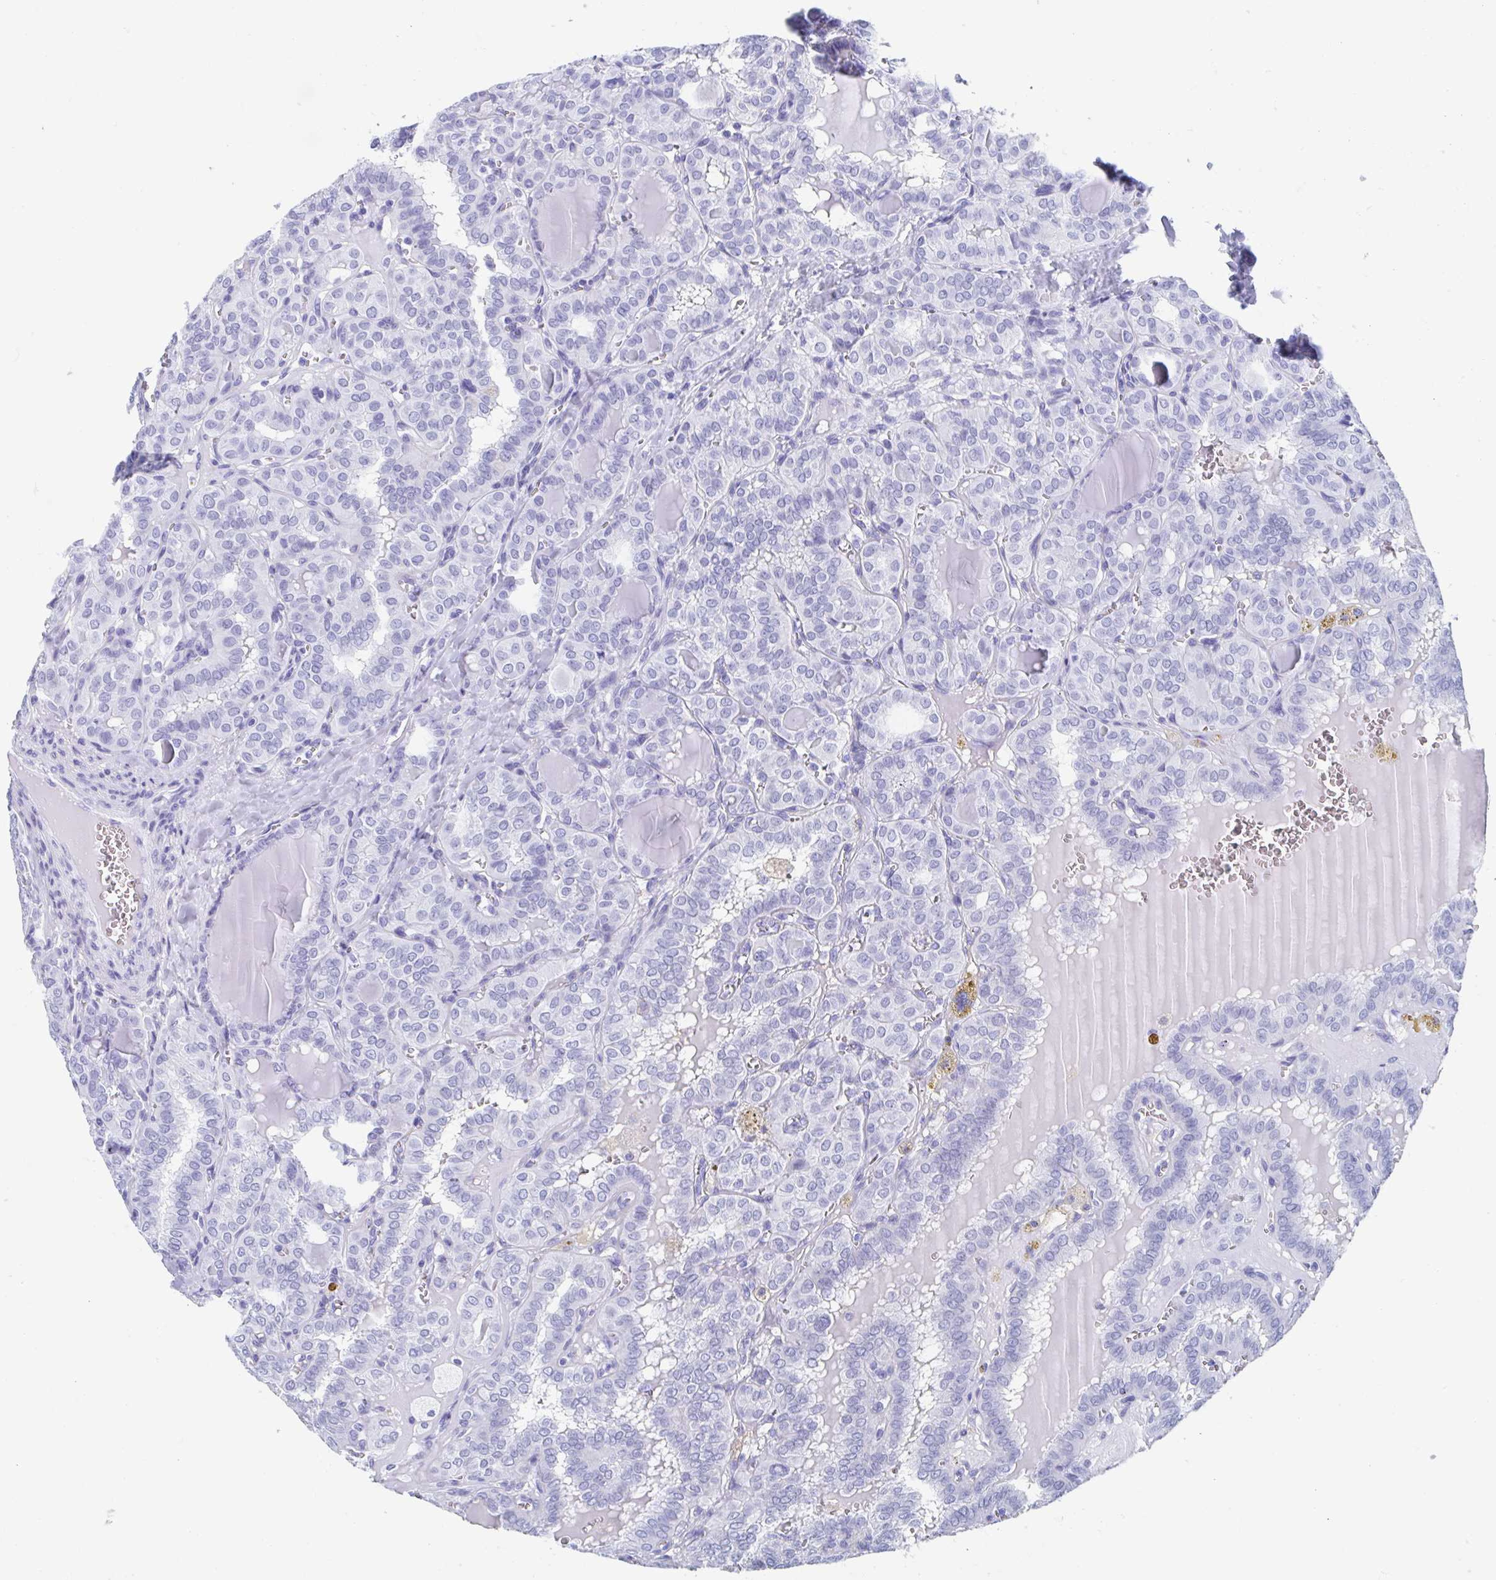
{"staining": {"intensity": "negative", "quantity": "none", "location": "none"}, "tissue": "thyroid cancer", "cell_type": "Tumor cells", "image_type": "cancer", "snomed": [{"axis": "morphology", "description": "Papillary adenocarcinoma, NOS"}, {"axis": "topography", "description": "Thyroid gland"}], "caption": "Thyroid papillary adenocarcinoma was stained to show a protein in brown. There is no significant positivity in tumor cells. (Stains: DAB (3,3'-diaminobenzidine) immunohistochemistry with hematoxylin counter stain, Microscopy: brightfield microscopy at high magnification).", "gene": "C10orf53", "patient": {"sex": "female", "age": 41}}